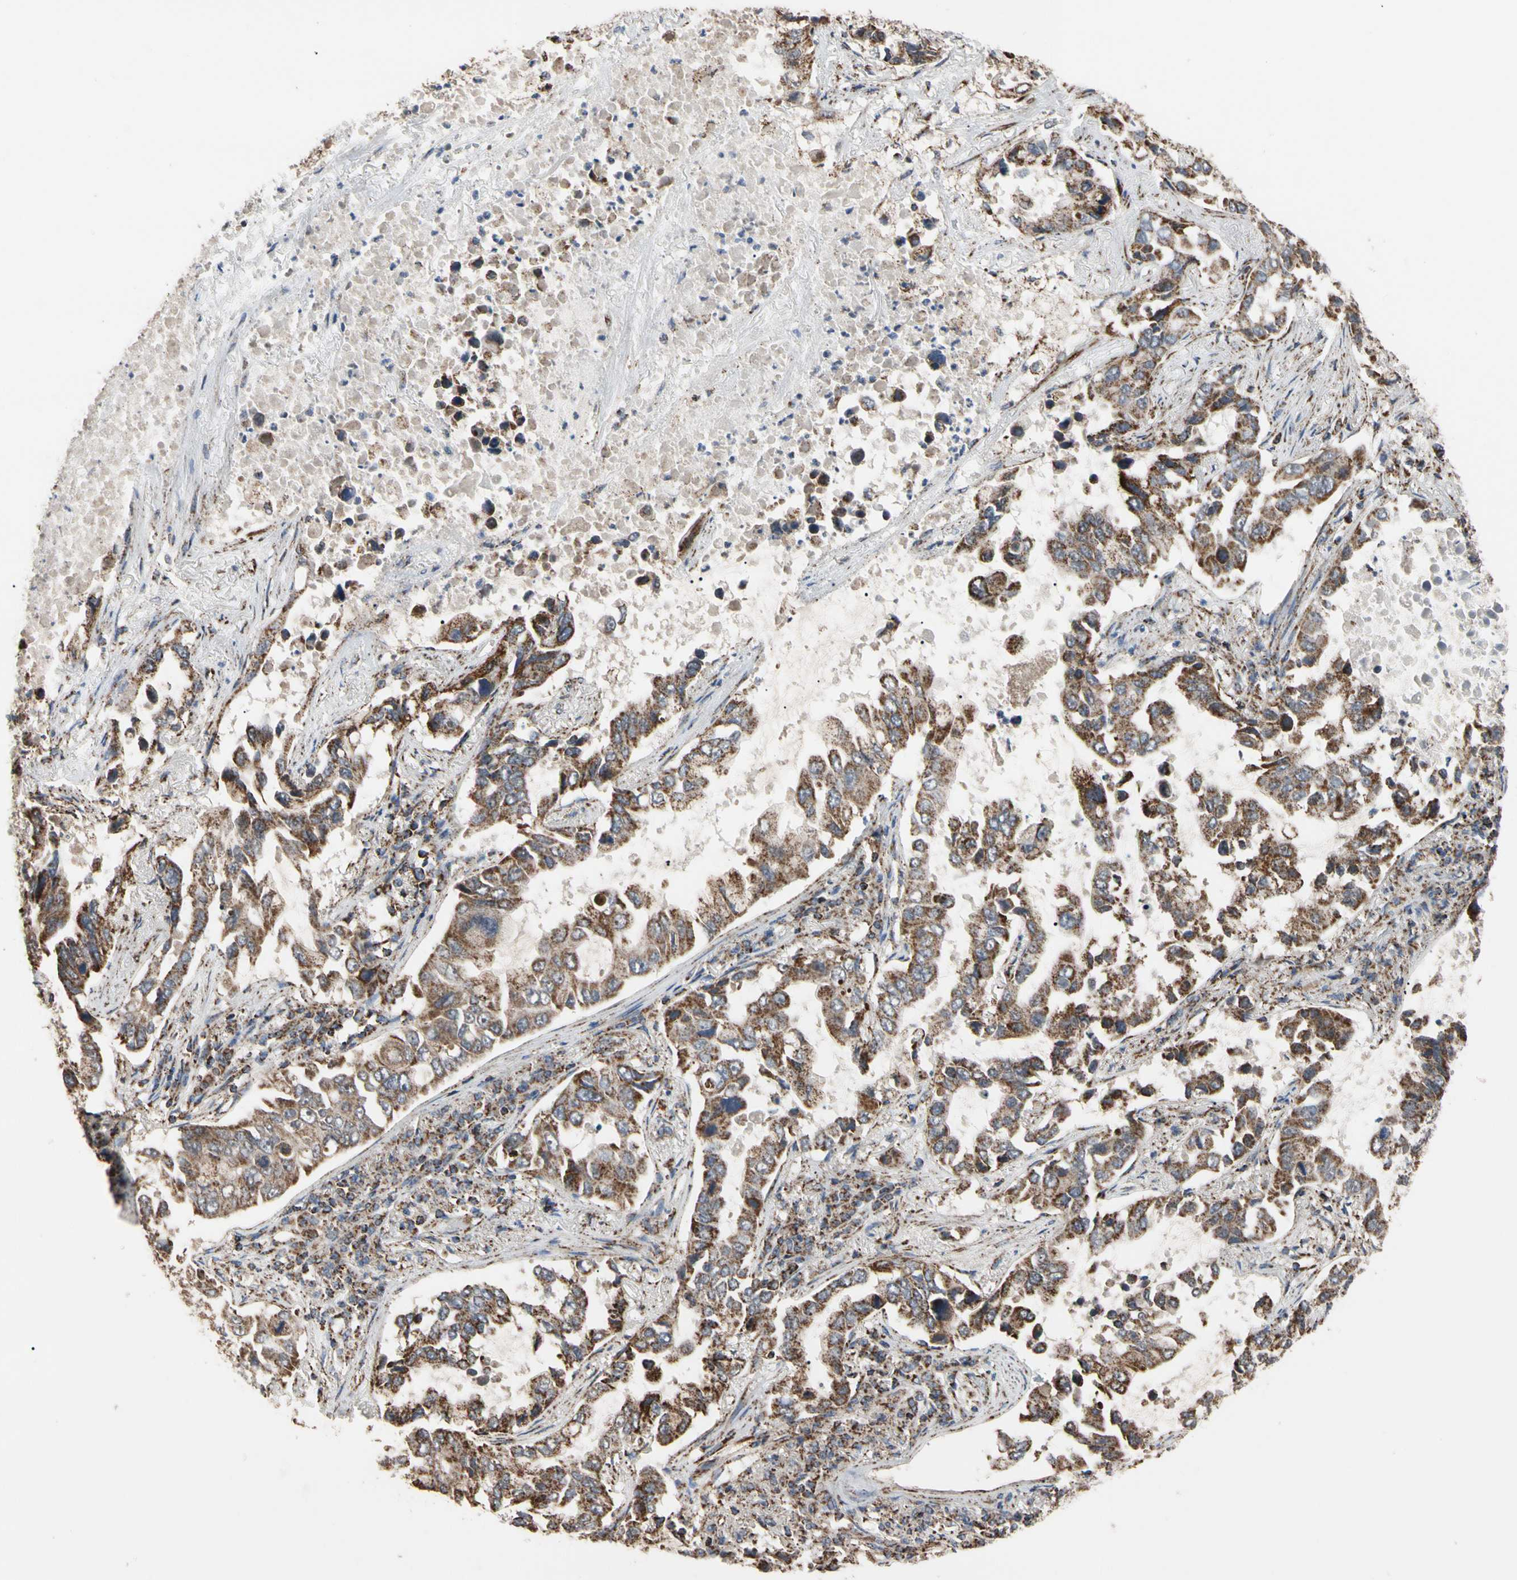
{"staining": {"intensity": "strong", "quantity": ">75%", "location": "cytoplasmic/membranous"}, "tissue": "lung cancer", "cell_type": "Tumor cells", "image_type": "cancer", "snomed": [{"axis": "morphology", "description": "Adenocarcinoma, NOS"}, {"axis": "topography", "description": "Lung"}], "caption": "Adenocarcinoma (lung) stained for a protein (brown) reveals strong cytoplasmic/membranous positive positivity in about >75% of tumor cells.", "gene": "FAM110B", "patient": {"sex": "male", "age": 64}}